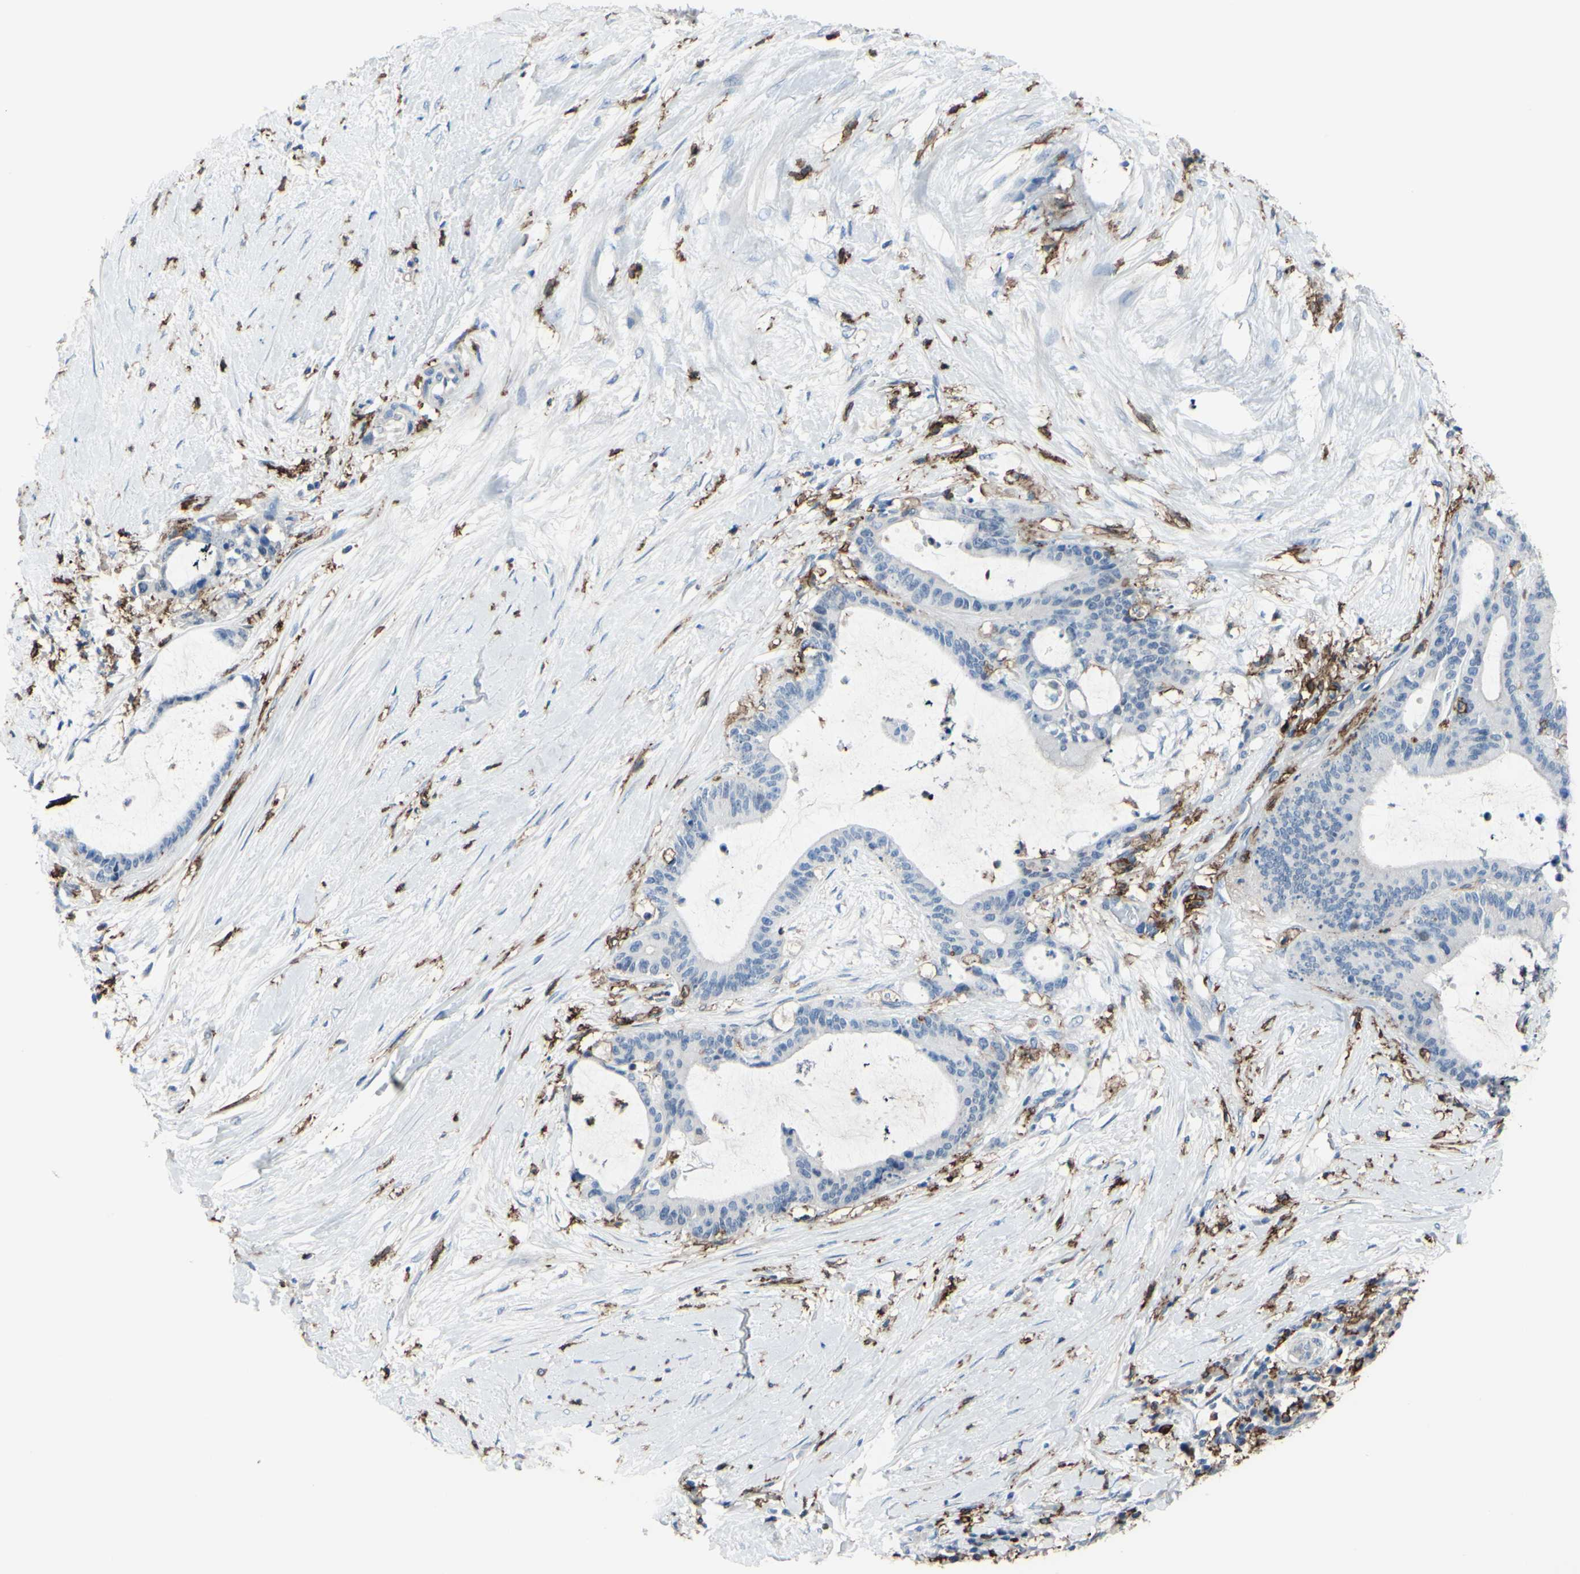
{"staining": {"intensity": "negative", "quantity": "none", "location": "none"}, "tissue": "liver cancer", "cell_type": "Tumor cells", "image_type": "cancer", "snomed": [{"axis": "morphology", "description": "Cholangiocarcinoma"}, {"axis": "topography", "description": "Liver"}], "caption": "High magnification brightfield microscopy of liver cholangiocarcinoma stained with DAB (brown) and counterstained with hematoxylin (blue): tumor cells show no significant expression.", "gene": "FCGR2A", "patient": {"sex": "female", "age": 73}}